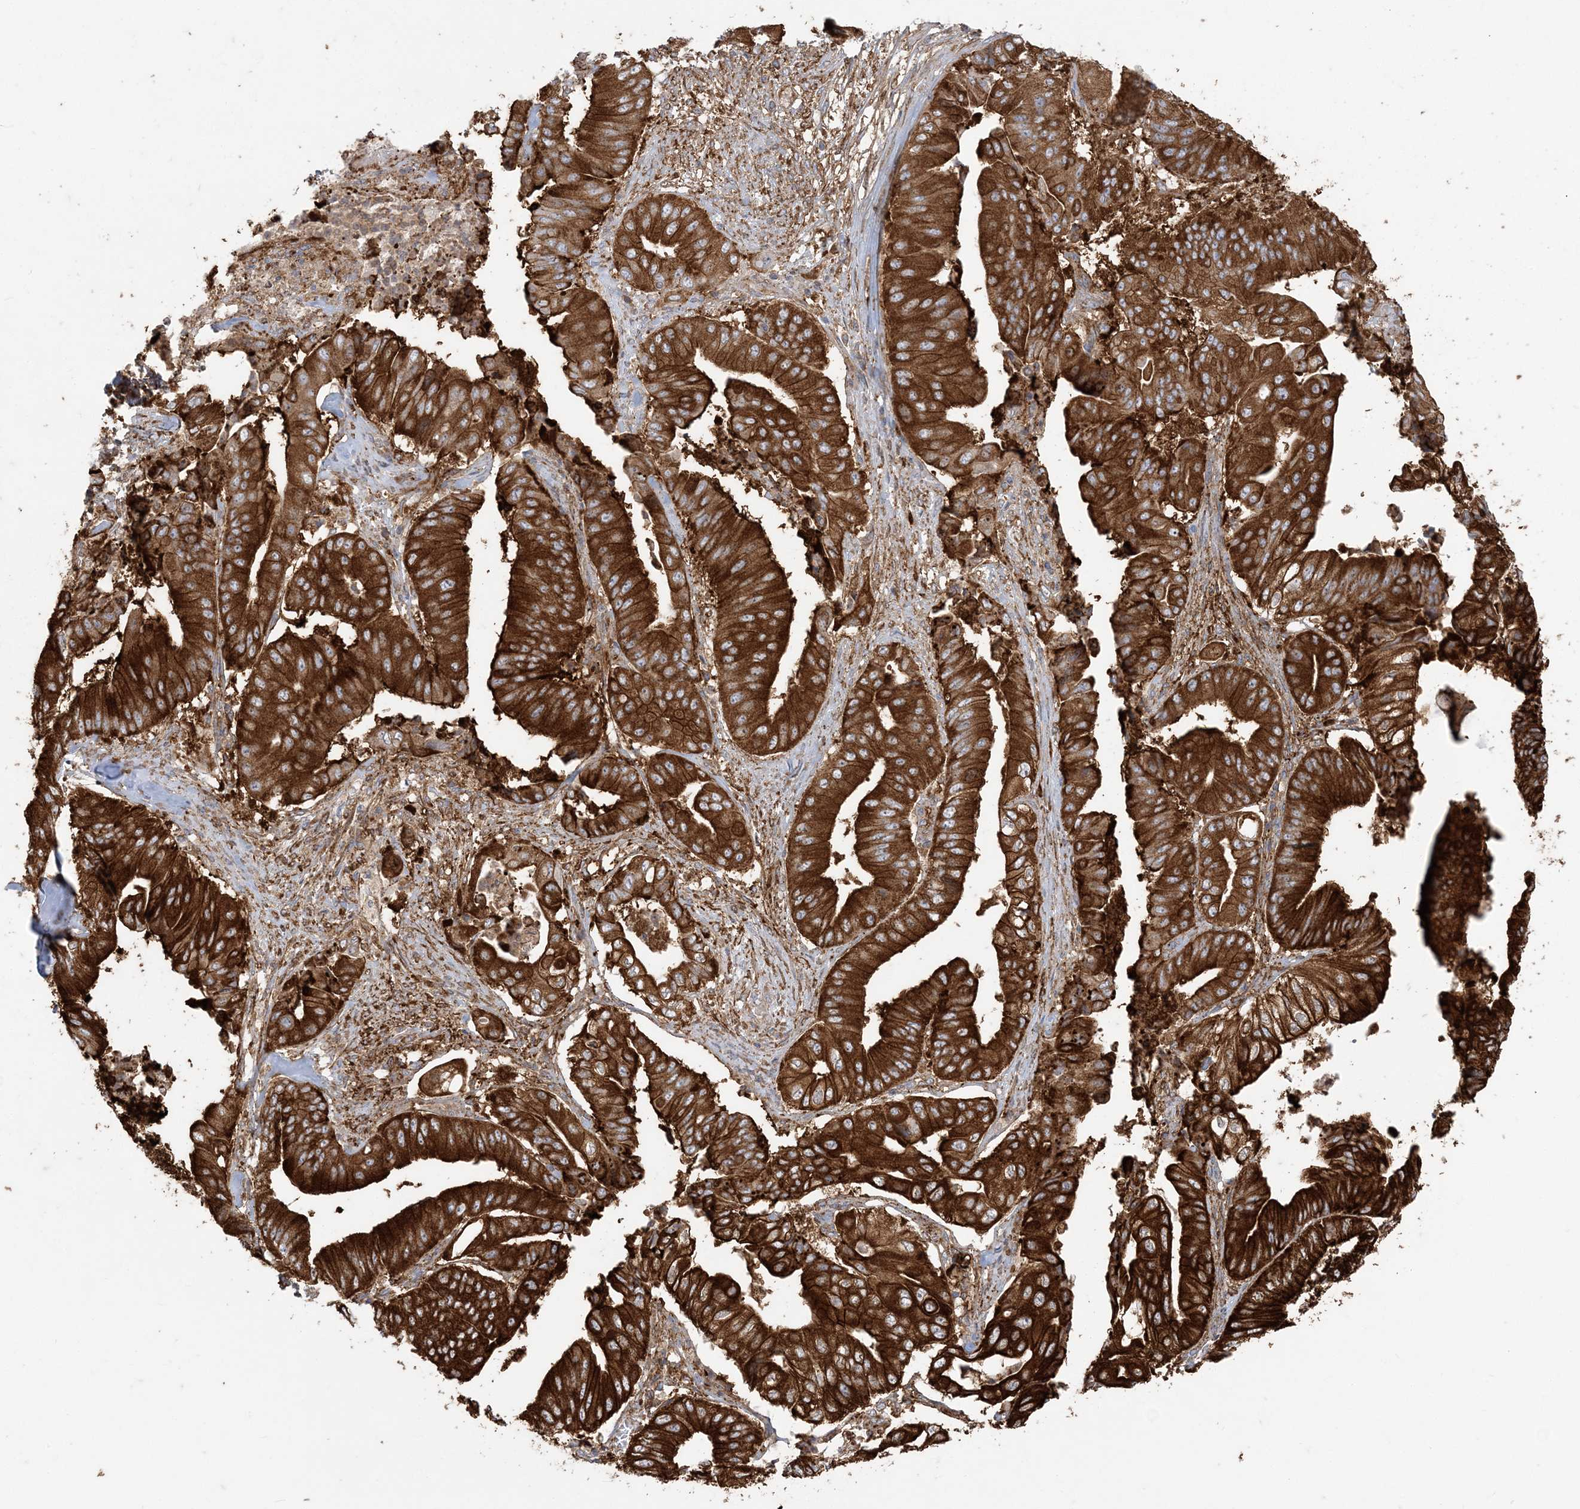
{"staining": {"intensity": "strong", "quantity": ">75%", "location": "cytoplasmic/membranous"}, "tissue": "pancreatic cancer", "cell_type": "Tumor cells", "image_type": "cancer", "snomed": [{"axis": "morphology", "description": "Adenocarcinoma, NOS"}, {"axis": "topography", "description": "Pancreas"}], "caption": "Human pancreatic adenocarcinoma stained with a brown dye reveals strong cytoplasmic/membranous positive staining in approximately >75% of tumor cells.", "gene": "DERL3", "patient": {"sex": "female", "age": 77}}